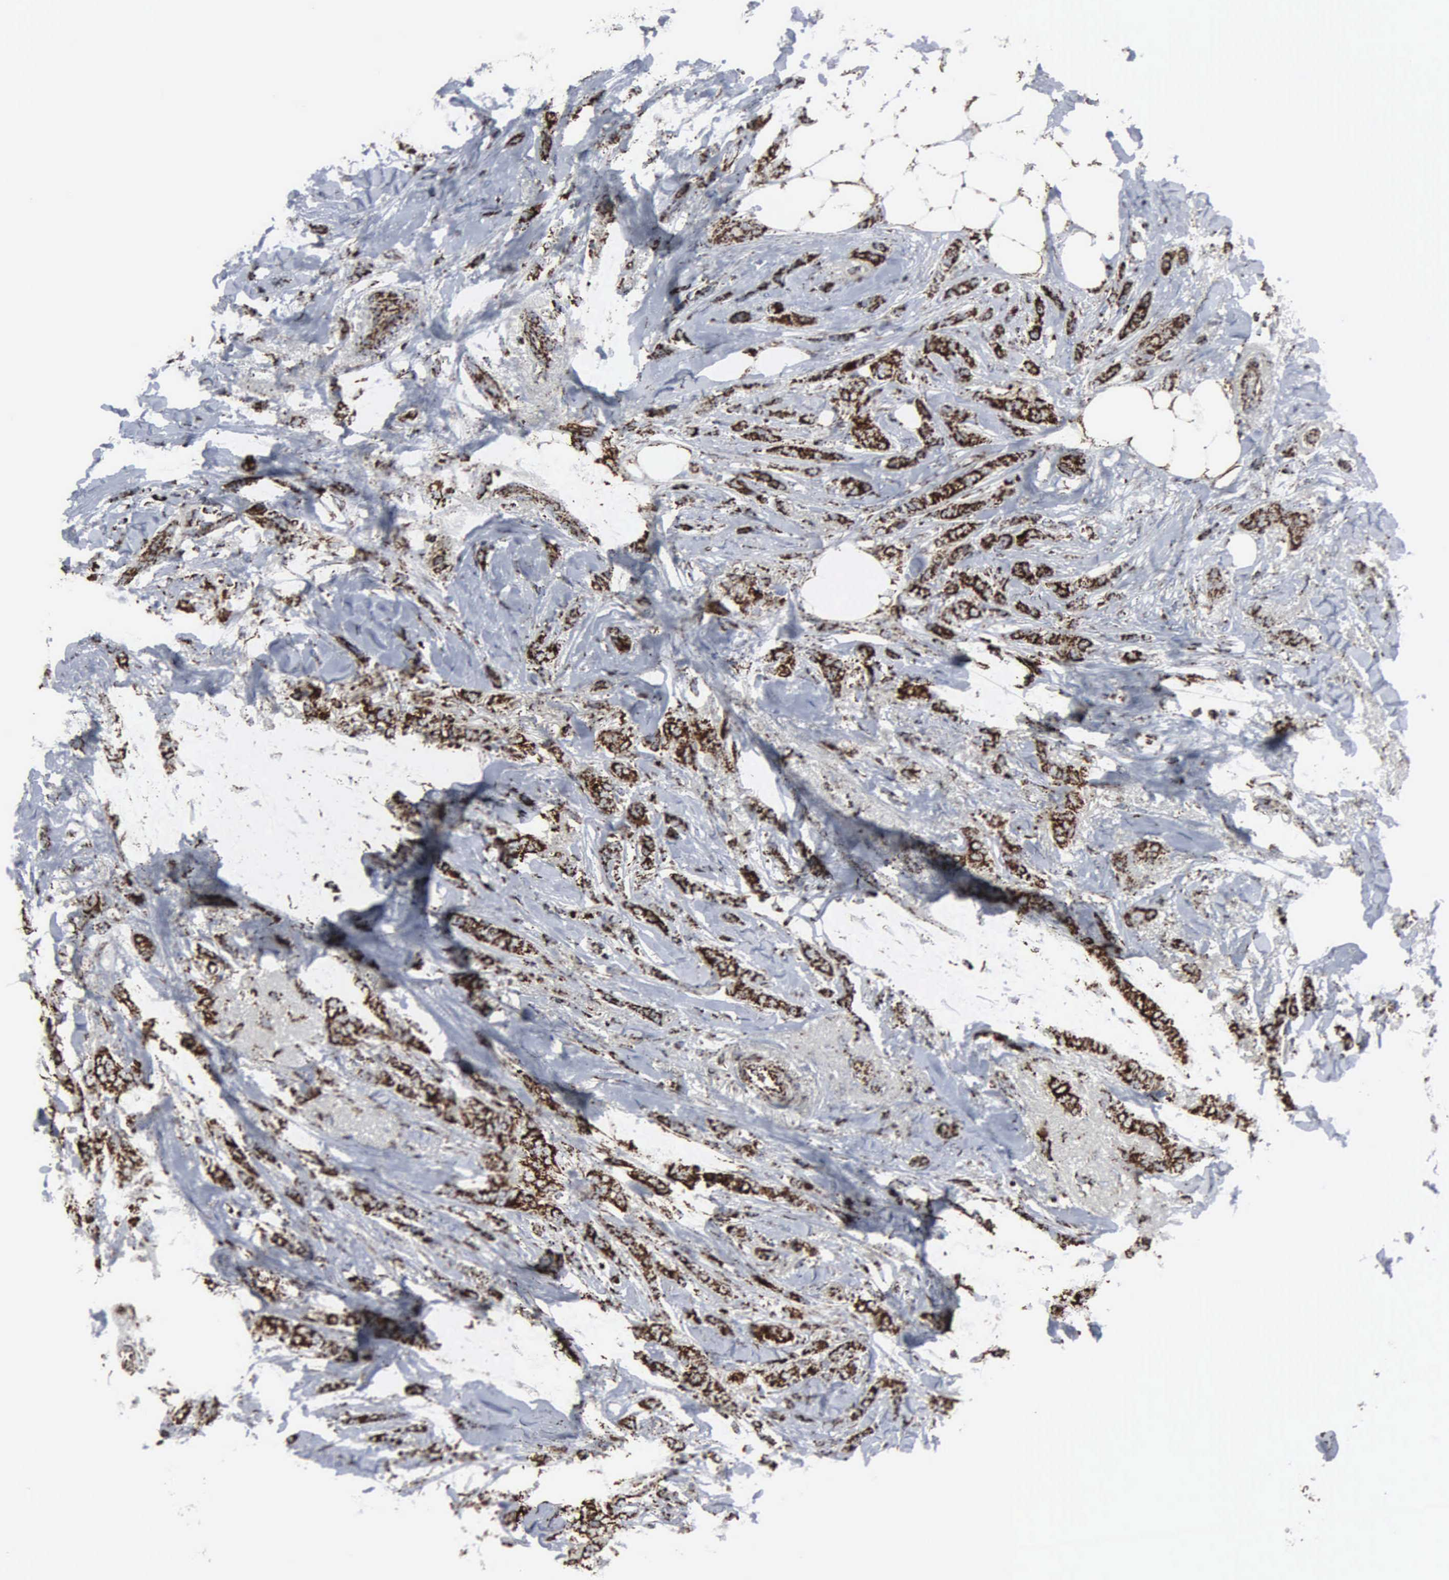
{"staining": {"intensity": "strong", "quantity": ">75%", "location": "cytoplasmic/membranous"}, "tissue": "breast cancer", "cell_type": "Tumor cells", "image_type": "cancer", "snomed": [{"axis": "morphology", "description": "Lobular carcinoma"}, {"axis": "topography", "description": "Breast"}], "caption": "Immunohistochemistry photomicrograph of neoplastic tissue: human breast cancer (lobular carcinoma) stained using immunohistochemistry exhibits high levels of strong protein expression localized specifically in the cytoplasmic/membranous of tumor cells, appearing as a cytoplasmic/membranous brown color.", "gene": "HSPA9", "patient": {"sex": "female", "age": 55}}